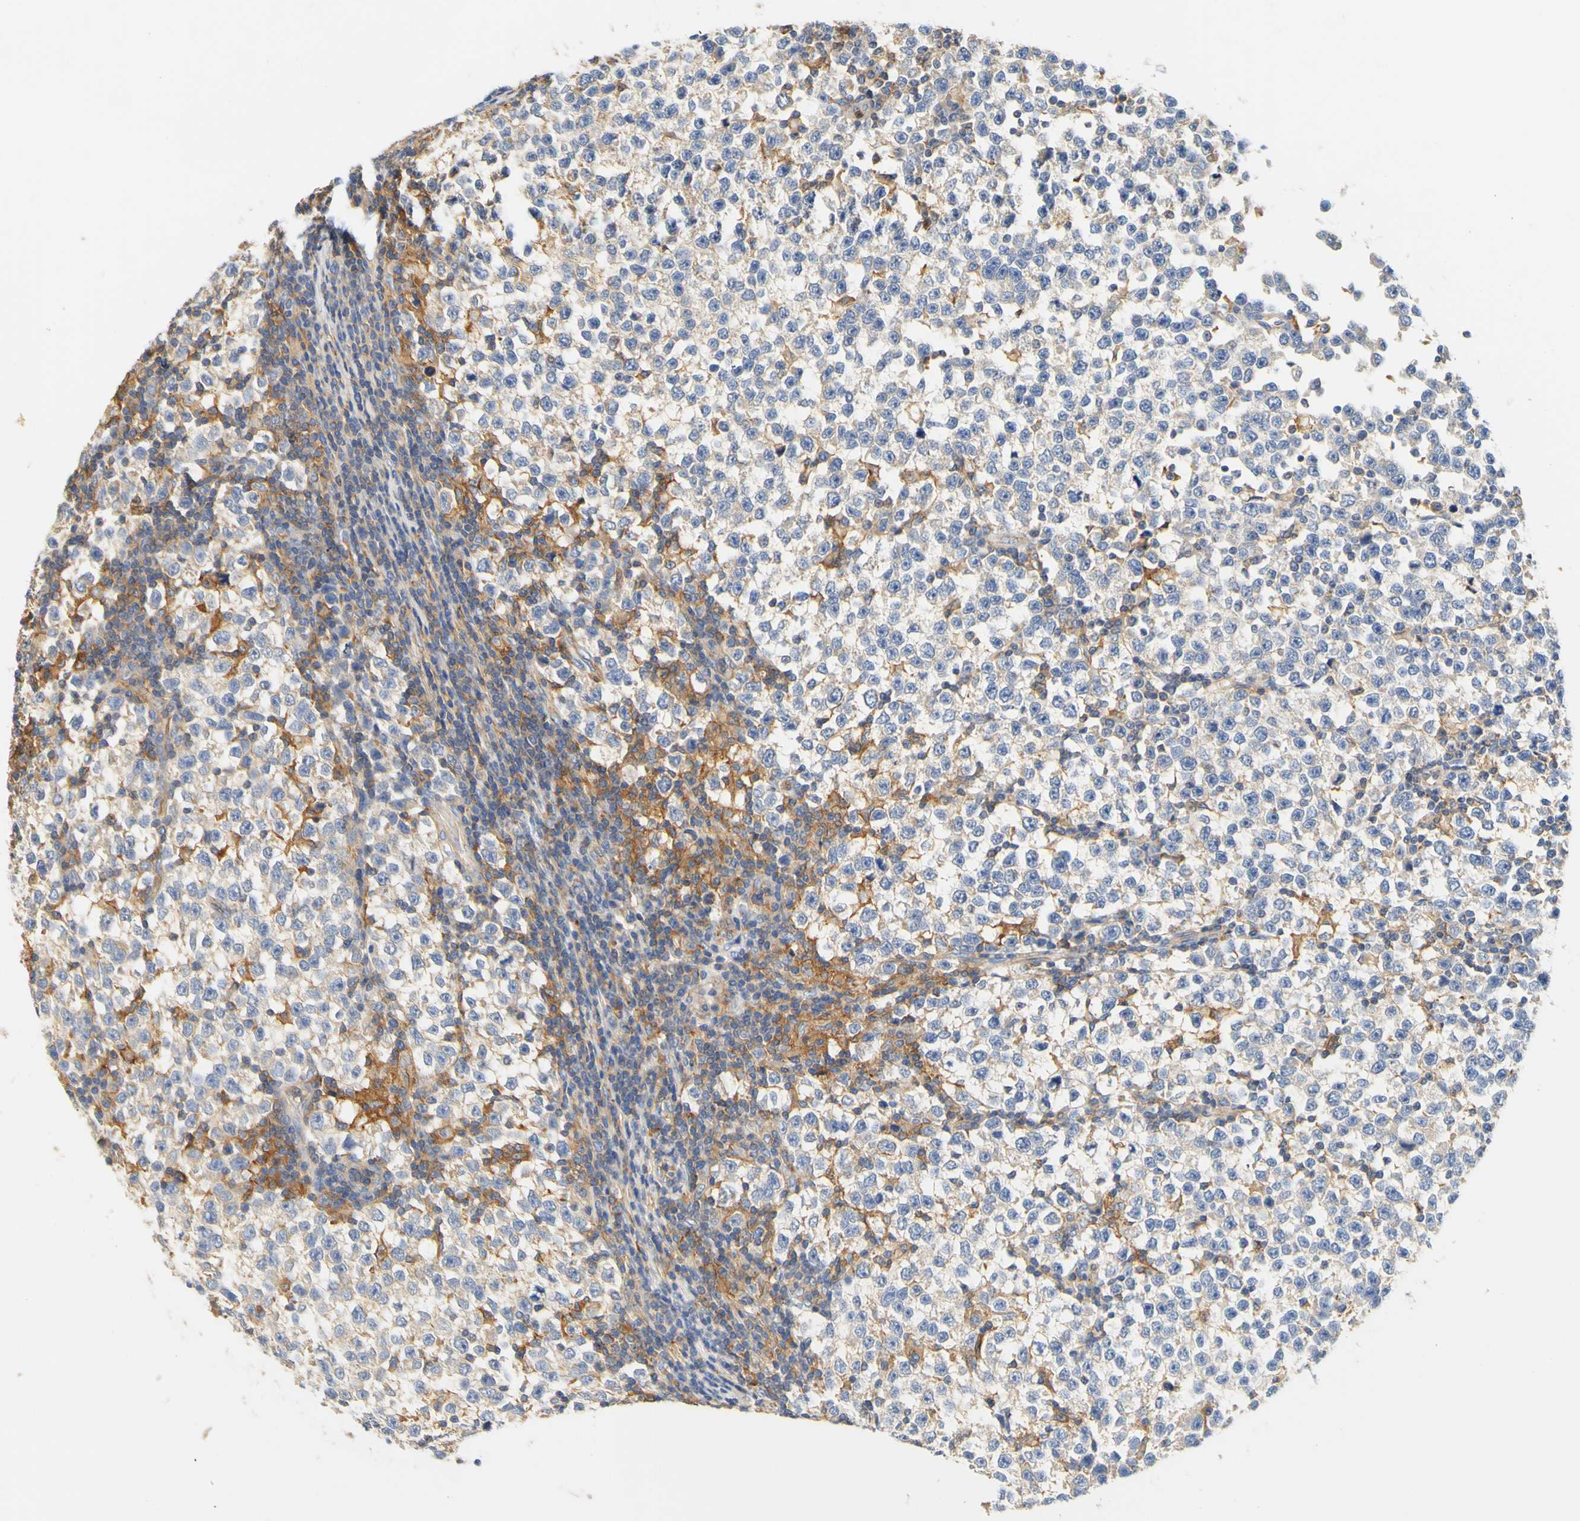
{"staining": {"intensity": "negative", "quantity": "none", "location": "none"}, "tissue": "testis cancer", "cell_type": "Tumor cells", "image_type": "cancer", "snomed": [{"axis": "morphology", "description": "Seminoma, NOS"}, {"axis": "topography", "description": "Testis"}], "caption": "IHC photomicrograph of neoplastic tissue: testis cancer (seminoma) stained with DAB shows no significant protein positivity in tumor cells.", "gene": "PCDH7", "patient": {"sex": "male", "age": 43}}